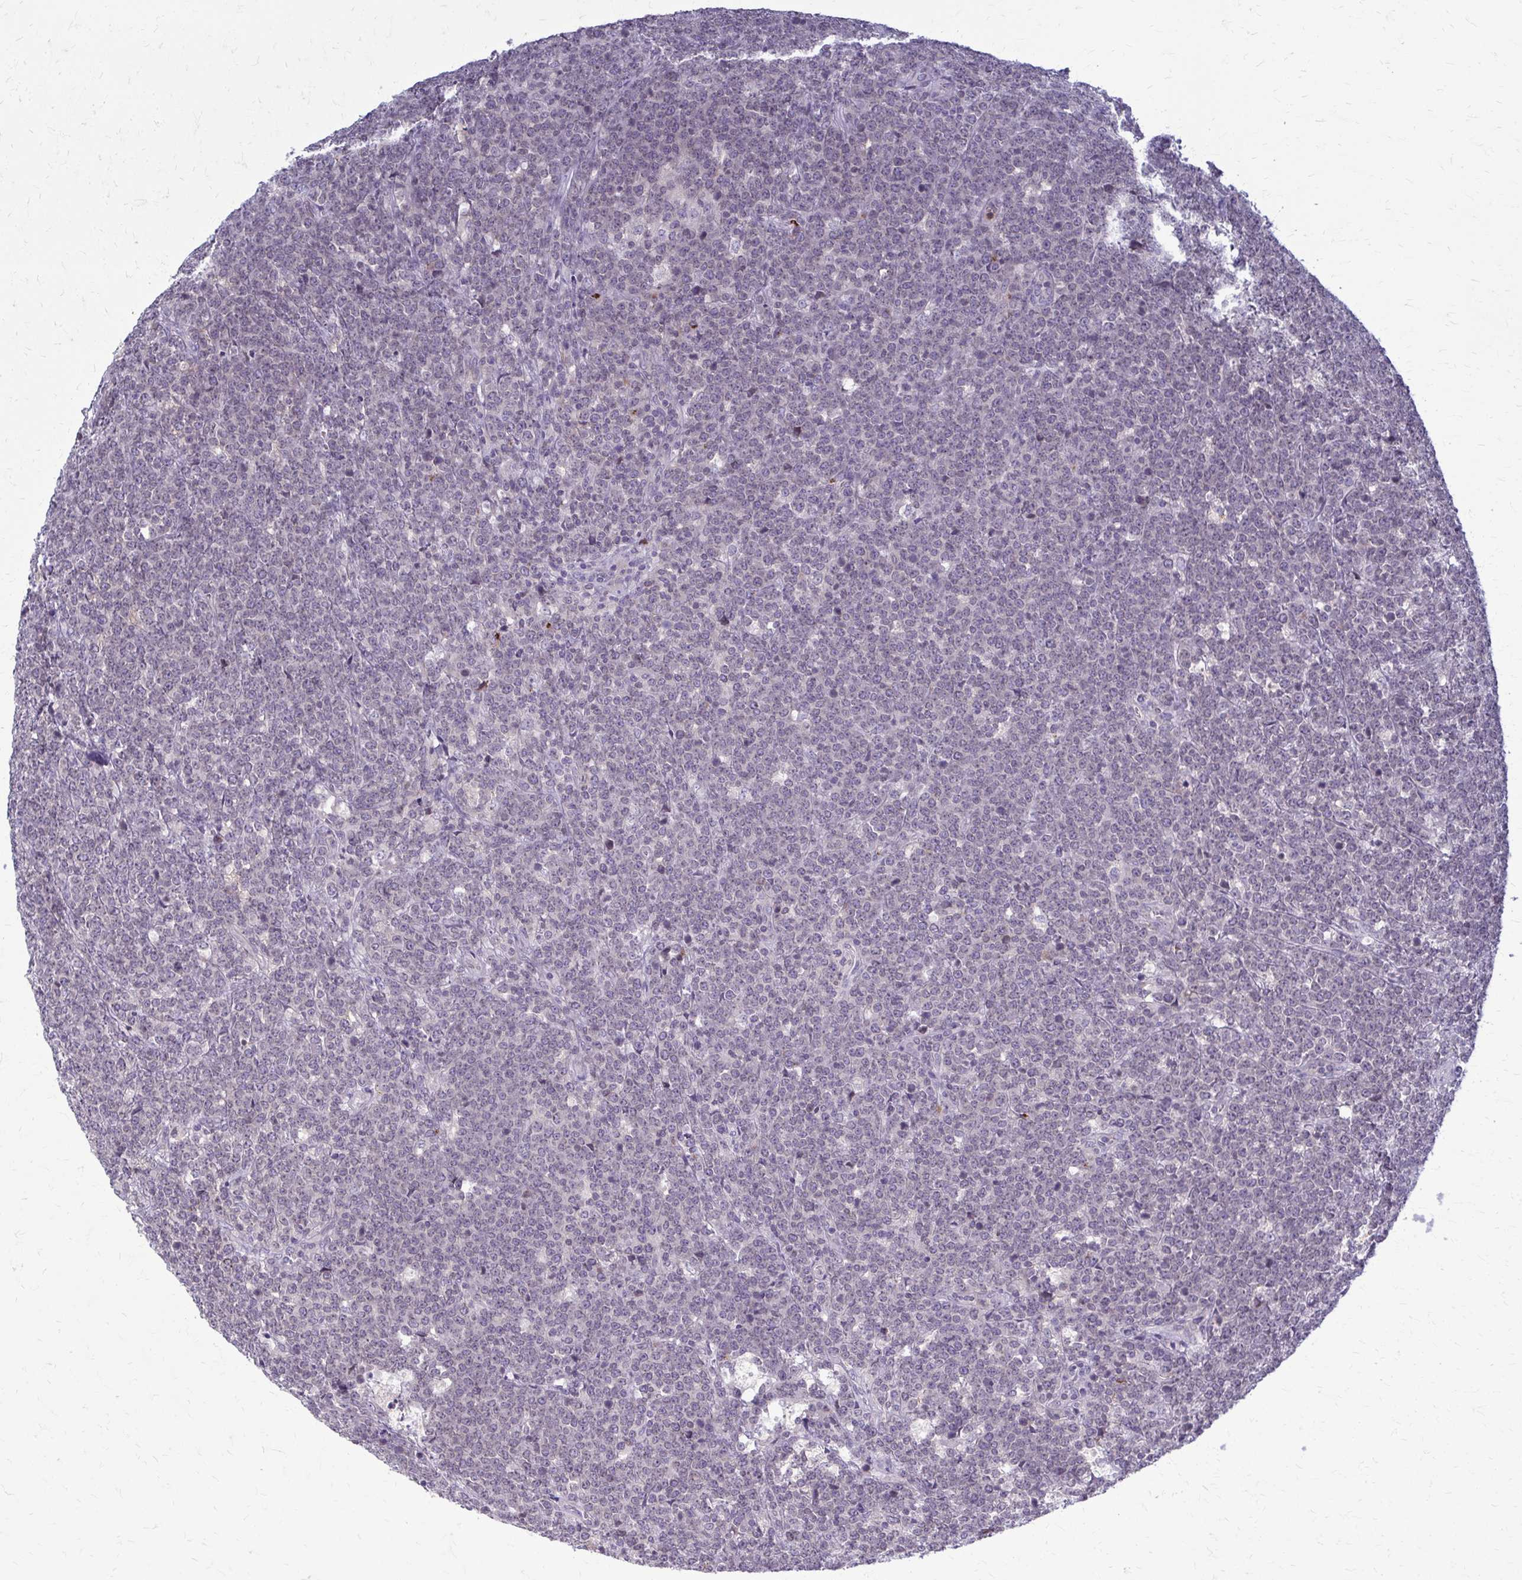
{"staining": {"intensity": "negative", "quantity": "none", "location": "none"}, "tissue": "lymphoma", "cell_type": "Tumor cells", "image_type": "cancer", "snomed": [{"axis": "morphology", "description": "Malignant lymphoma, non-Hodgkin's type, High grade"}, {"axis": "topography", "description": "Small intestine"}, {"axis": "topography", "description": "Colon"}], "caption": "A high-resolution micrograph shows IHC staining of lymphoma, which reveals no significant expression in tumor cells.", "gene": "MCRIP2", "patient": {"sex": "male", "age": 8}}